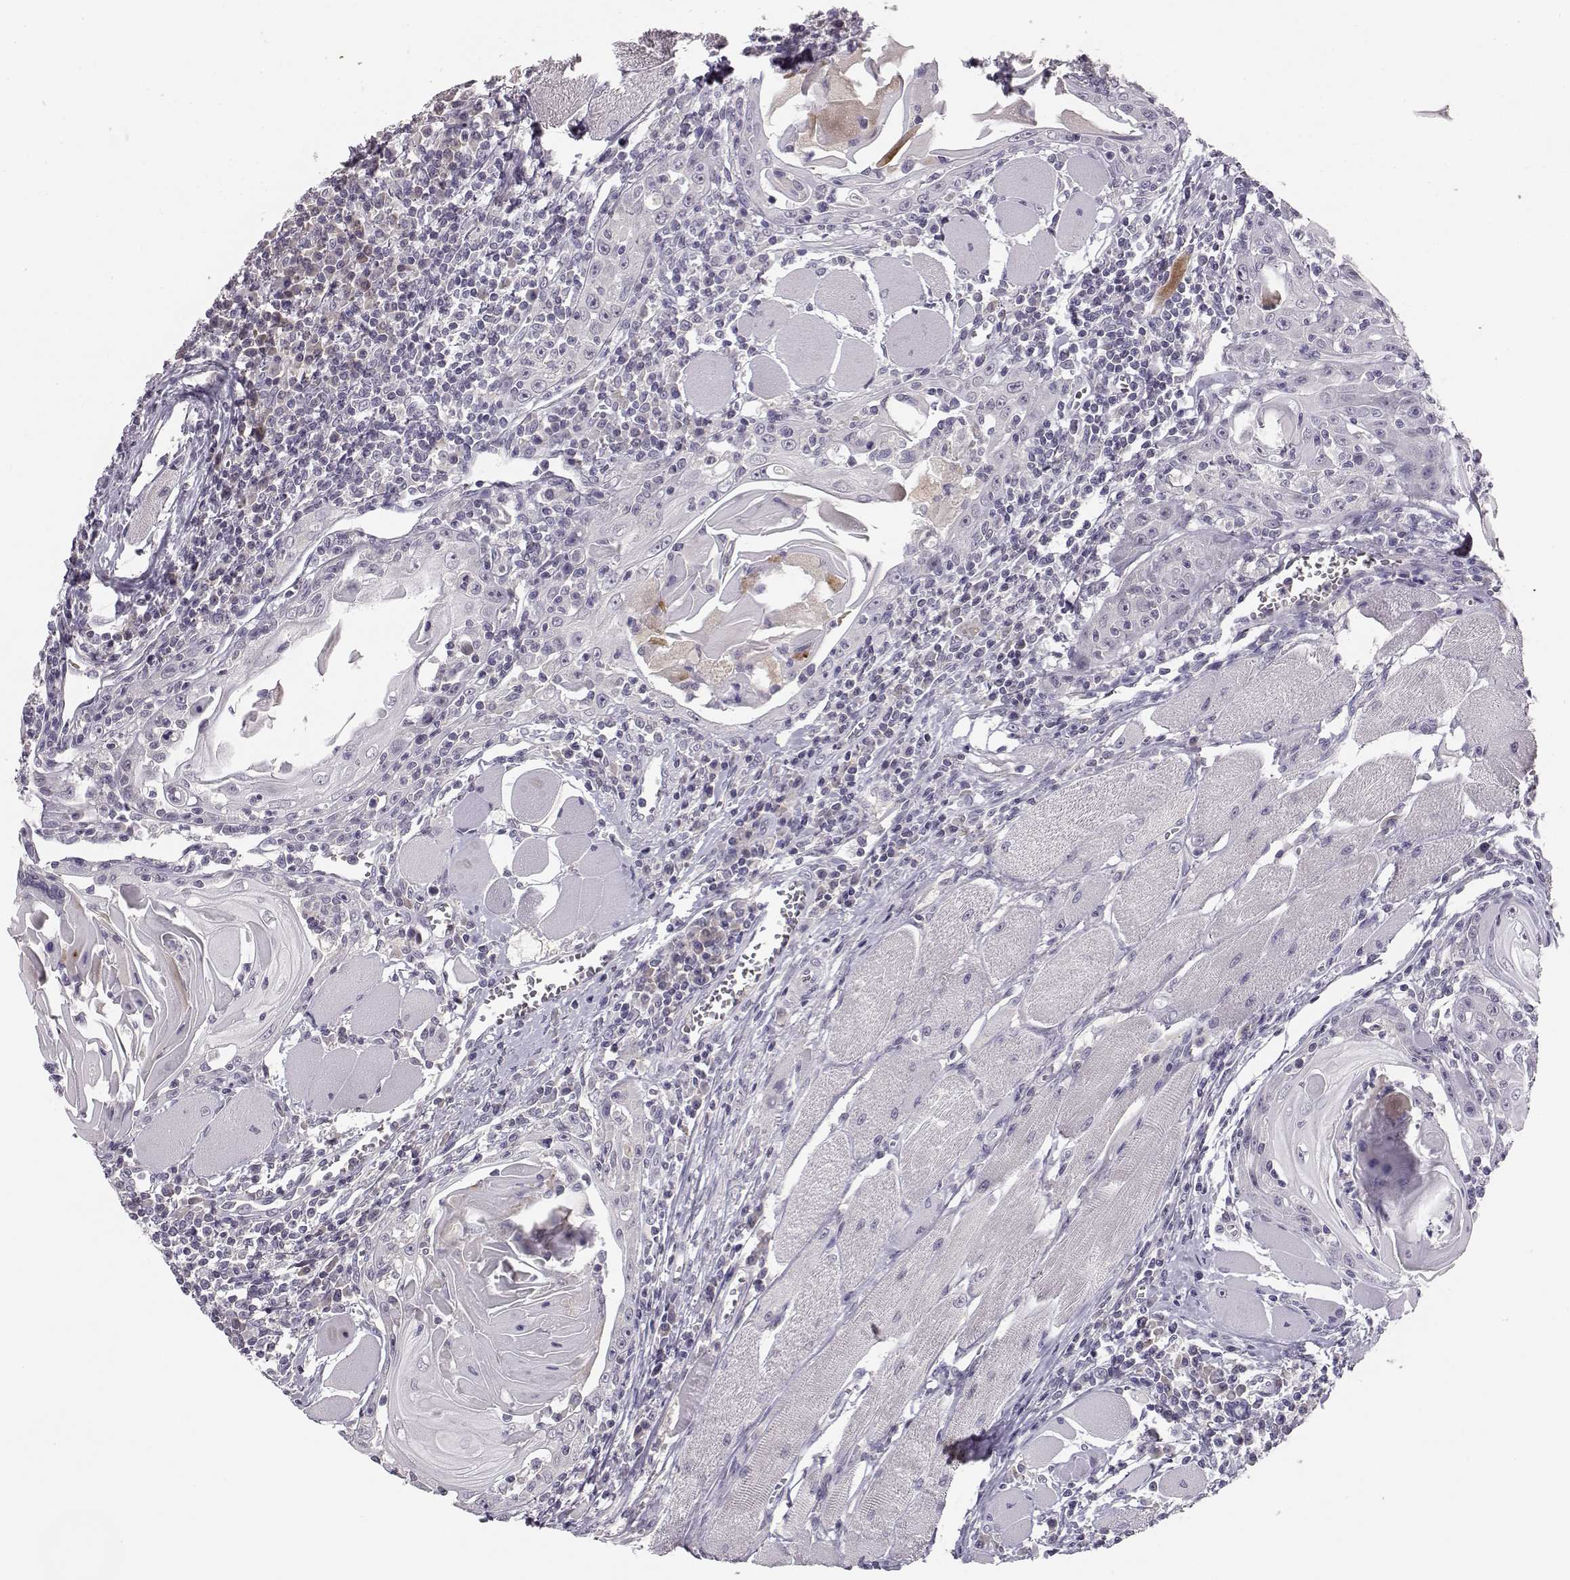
{"staining": {"intensity": "negative", "quantity": "none", "location": "none"}, "tissue": "head and neck cancer", "cell_type": "Tumor cells", "image_type": "cancer", "snomed": [{"axis": "morphology", "description": "Normal tissue, NOS"}, {"axis": "morphology", "description": "Squamous cell carcinoma, NOS"}, {"axis": "topography", "description": "Oral tissue"}, {"axis": "topography", "description": "Head-Neck"}], "caption": "High magnification brightfield microscopy of squamous cell carcinoma (head and neck) stained with DAB (brown) and counterstained with hematoxylin (blue): tumor cells show no significant positivity. Nuclei are stained in blue.", "gene": "BFSP2", "patient": {"sex": "male", "age": 52}}